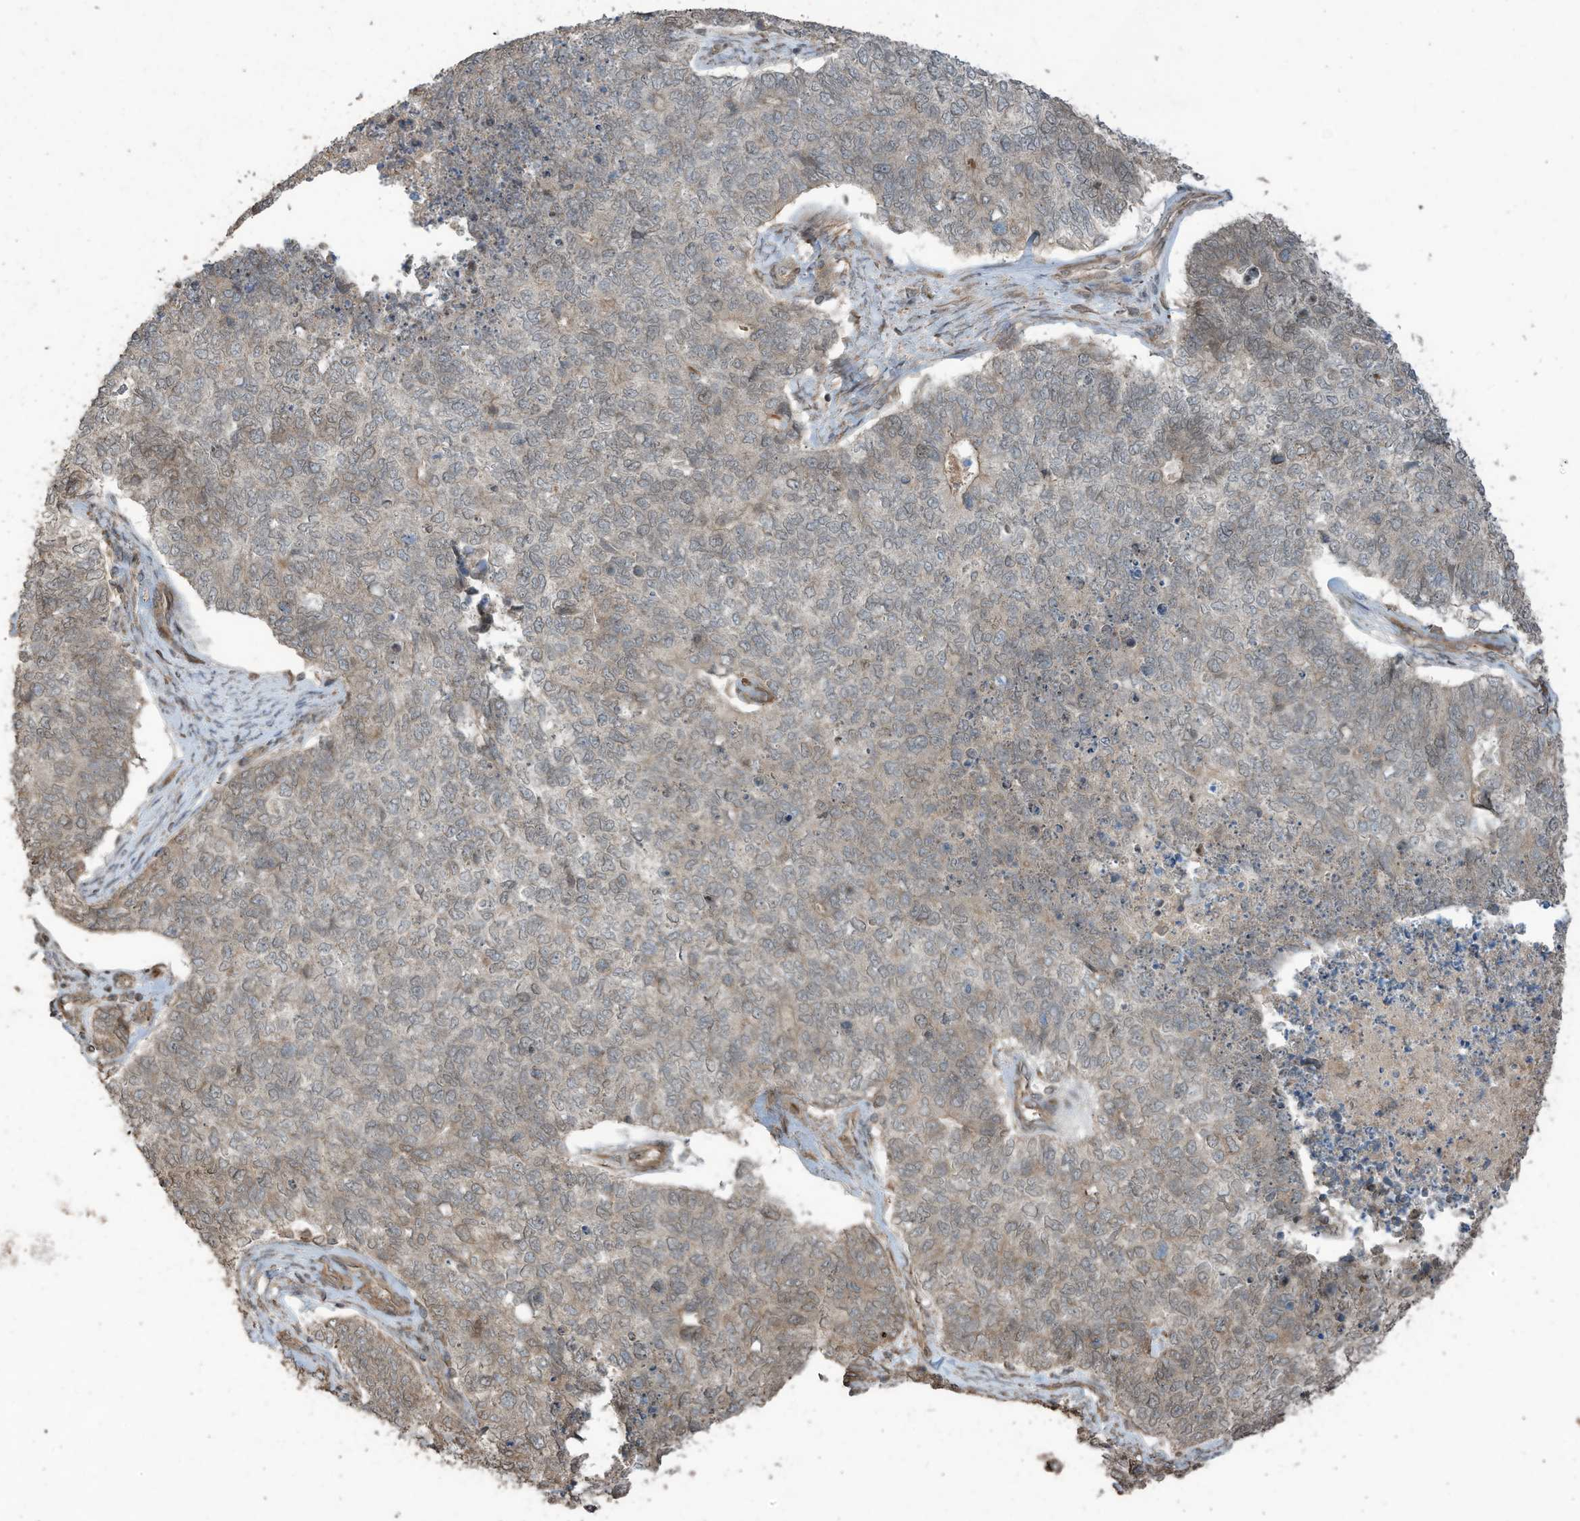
{"staining": {"intensity": "weak", "quantity": "25%-75%", "location": "cytoplasmic/membranous"}, "tissue": "cervical cancer", "cell_type": "Tumor cells", "image_type": "cancer", "snomed": [{"axis": "morphology", "description": "Squamous cell carcinoma, NOS"}, {"axis": "topography", "description": "Cervix"}], "caption": "Immunohistochemical staining of cervical squamous cell carcinoma exhibits low levels of weak cytoplasmic/membranous protein positivity in approximately 25%-75% of tumor cells.", "gene": "ZNF653", "patient": {"sex": "female", "age": 63}}